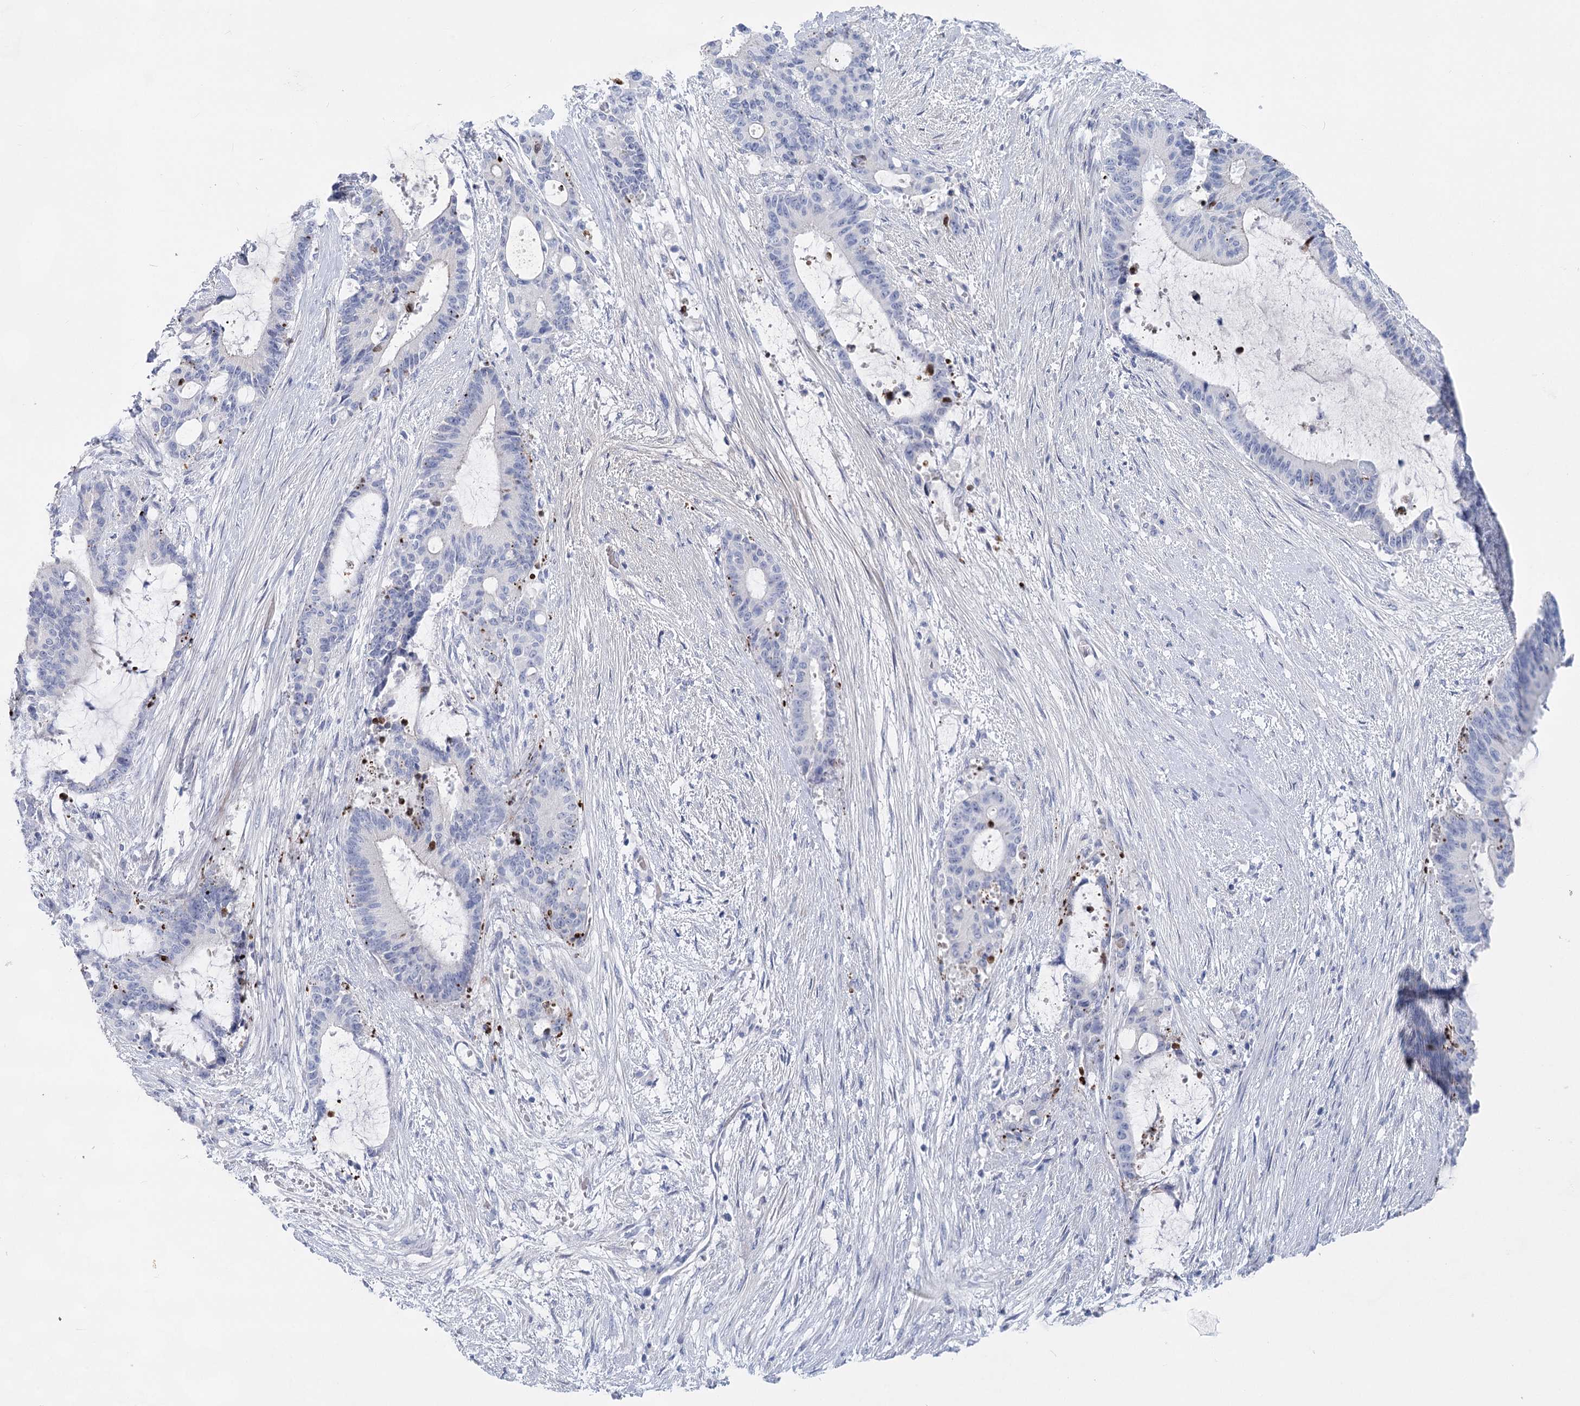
{"staining": {"intensity": "negative", "quantity": "none", "location": "none"}, "tissue": "liver cancer", "cell_type": "Tumor cells", "image_type": "cancer", "snomed": [{"axis": "morphology", "description": "Normal tissue, NOS"}, {"axis": "morphology", "description": "Cholangiocarcinoma"}, {"axis": "topography", "description": "Liver"}, {"axis": "topography", "description": "Peripheral nerve tissue"}], "caption": "Immunohistochemistry of human liver cholangiocarcinoma demonstrates no positivity in tumor cells.", "gene": "WDR74", "patient": {"sex": "female", "age": 73}}